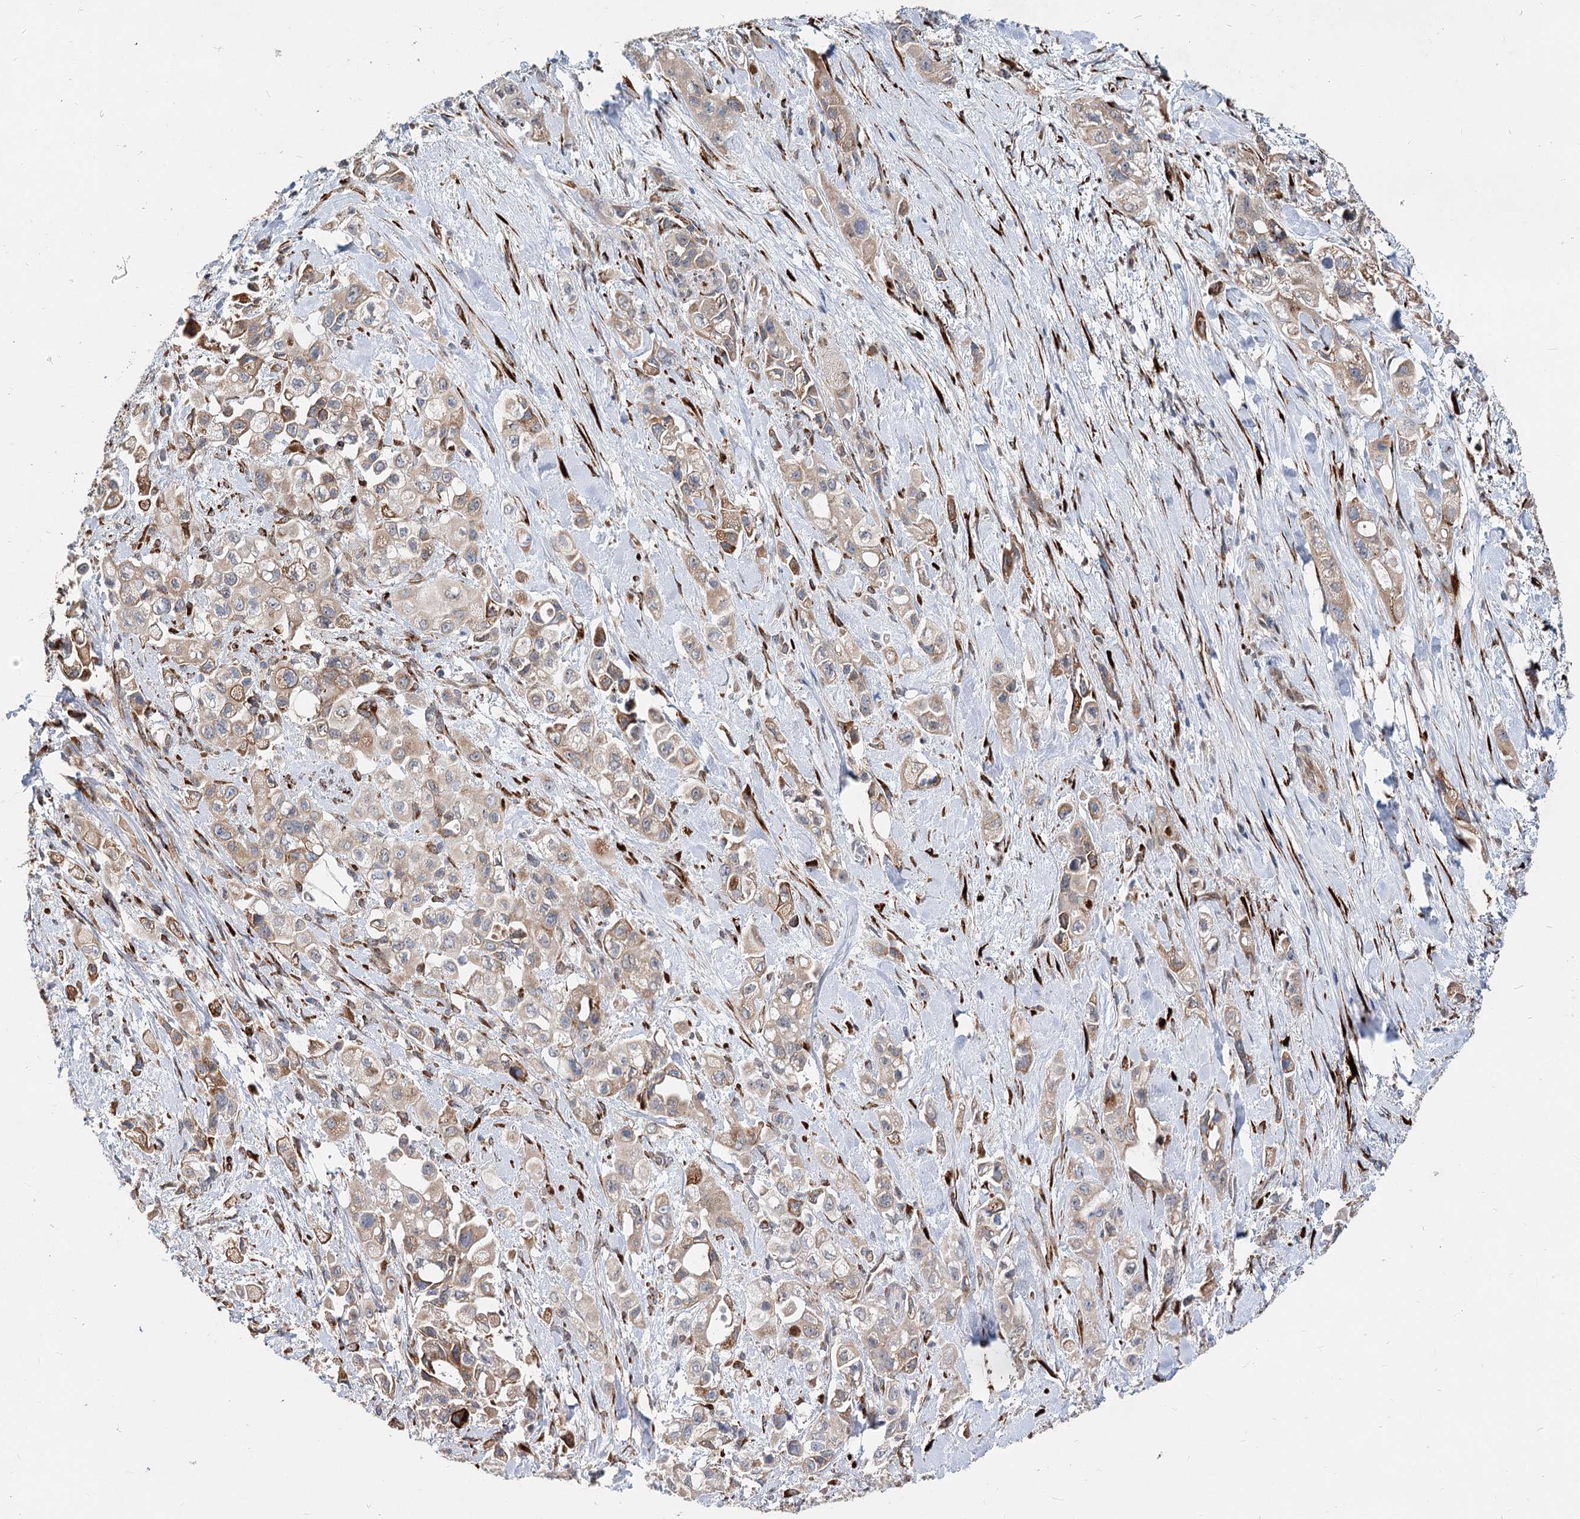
{"staining": {"intensity": "weak", "quantity": ">75%", "location": "cytoplasmic/membranous"}, "tissue": "pancreatic cancer", "cell_type": "Tumor cells", "image_type": "cancer", "snomed": [{"axis": "morphology", "description": "Adenocarcinoma, NOS"}, {"axis": "topography", "description": "Pancreas"}], "caption": "An image showing weak cytoplasmic/membranous staining in approximately >75% of tumor cells in pancreatic adenocarcinoma, as visualized by brown immunohistochemical staining.", "gene": "SPART", "patient": {"sex": "female", "age": 66}}